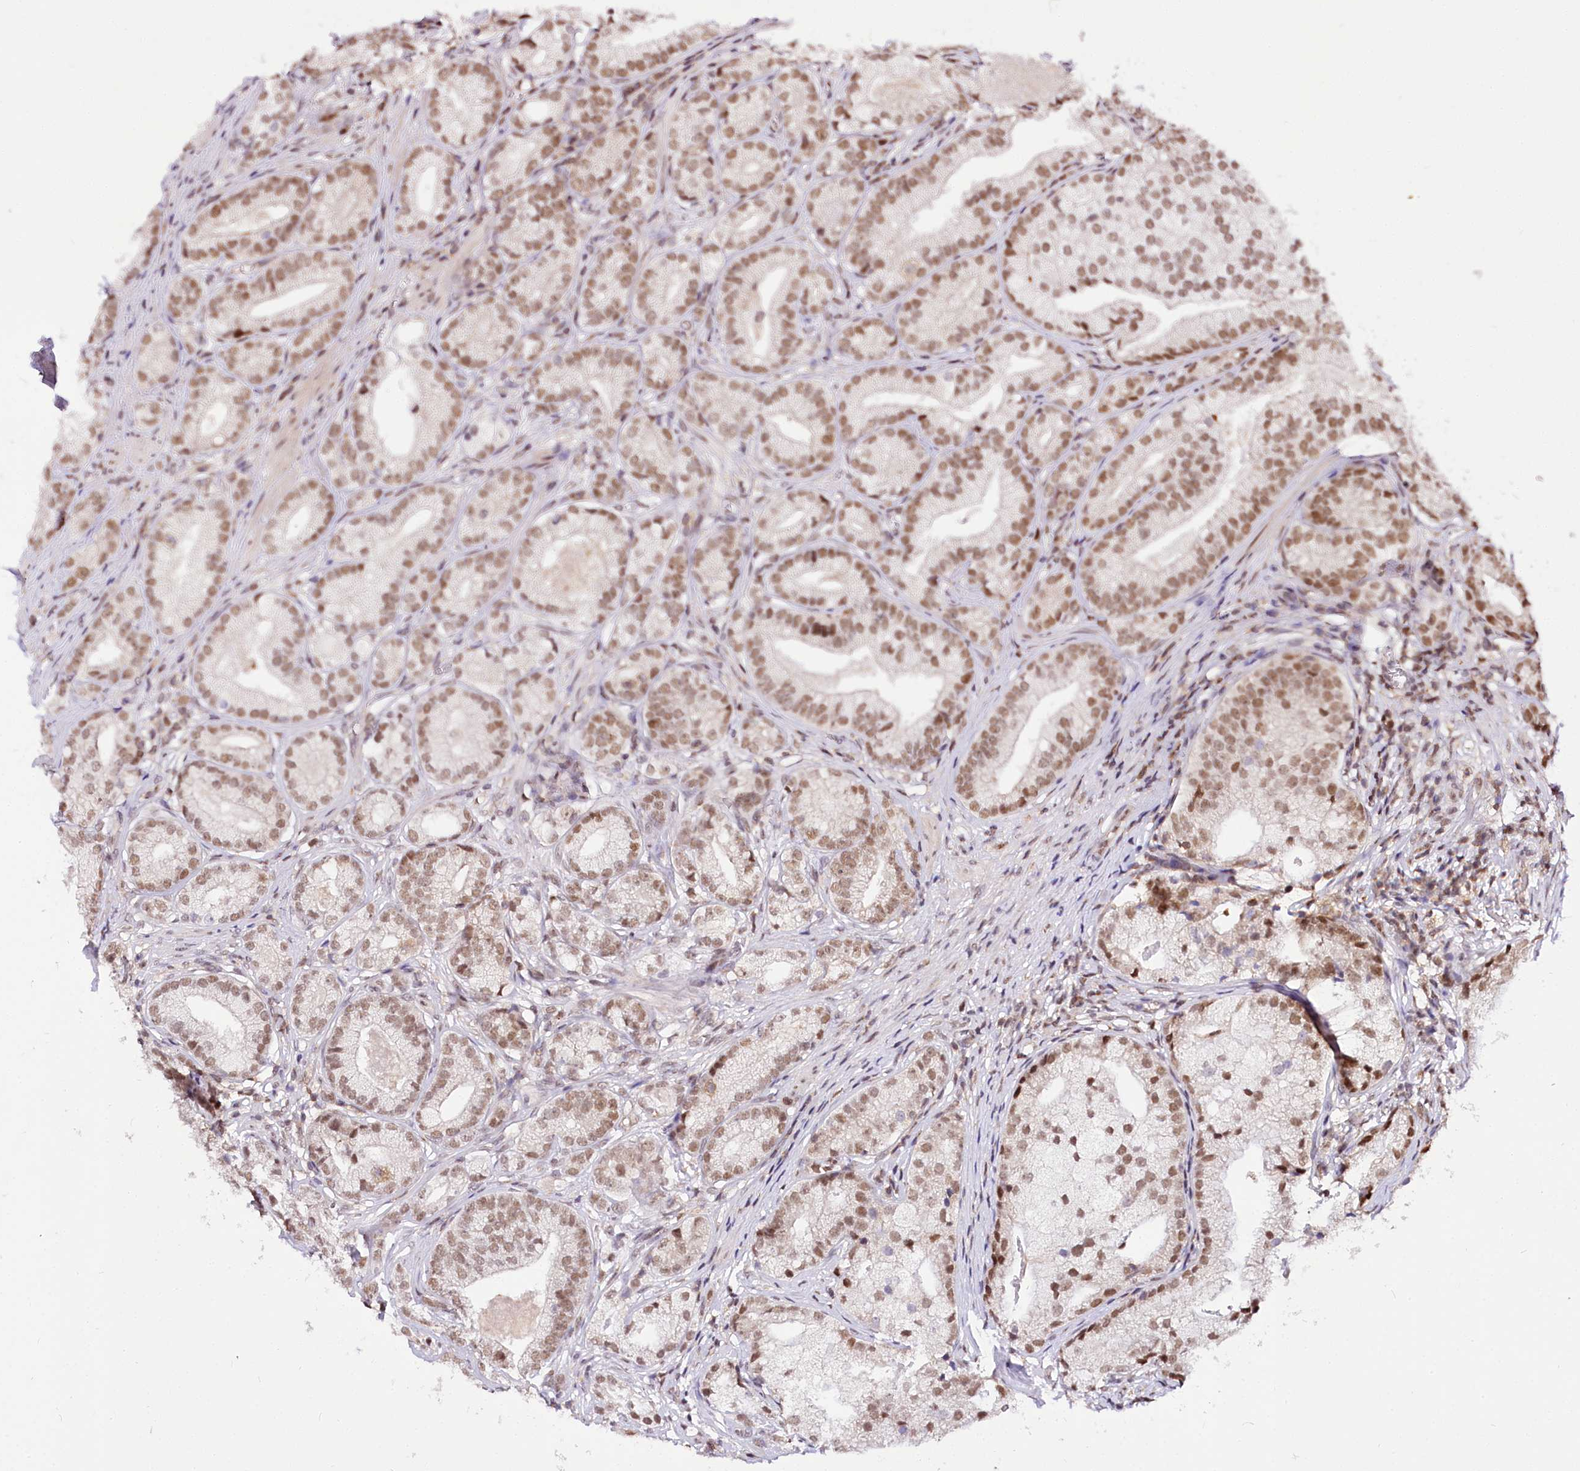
{"staining": {"intensity": "moderate", "quantity": "25%-75%", "location": "nuclear"}, "tissue": "prostate cancer", "cell_type": "Tumor cells", "image_type": "cancer", "snomed": [{"axis": "morphology", "description": "Adenocarcinoma, High grade"}, {"axis": "topography", "description": "Prostate"}], "caption": "The immunohistochemical stain highlights moderate nuclear staining in tumor cells of prostate cancer (high-grade adenocarcinoma) tissue.", "gene": "POLA2", "patient": {"sex": "male", "age": 69}}